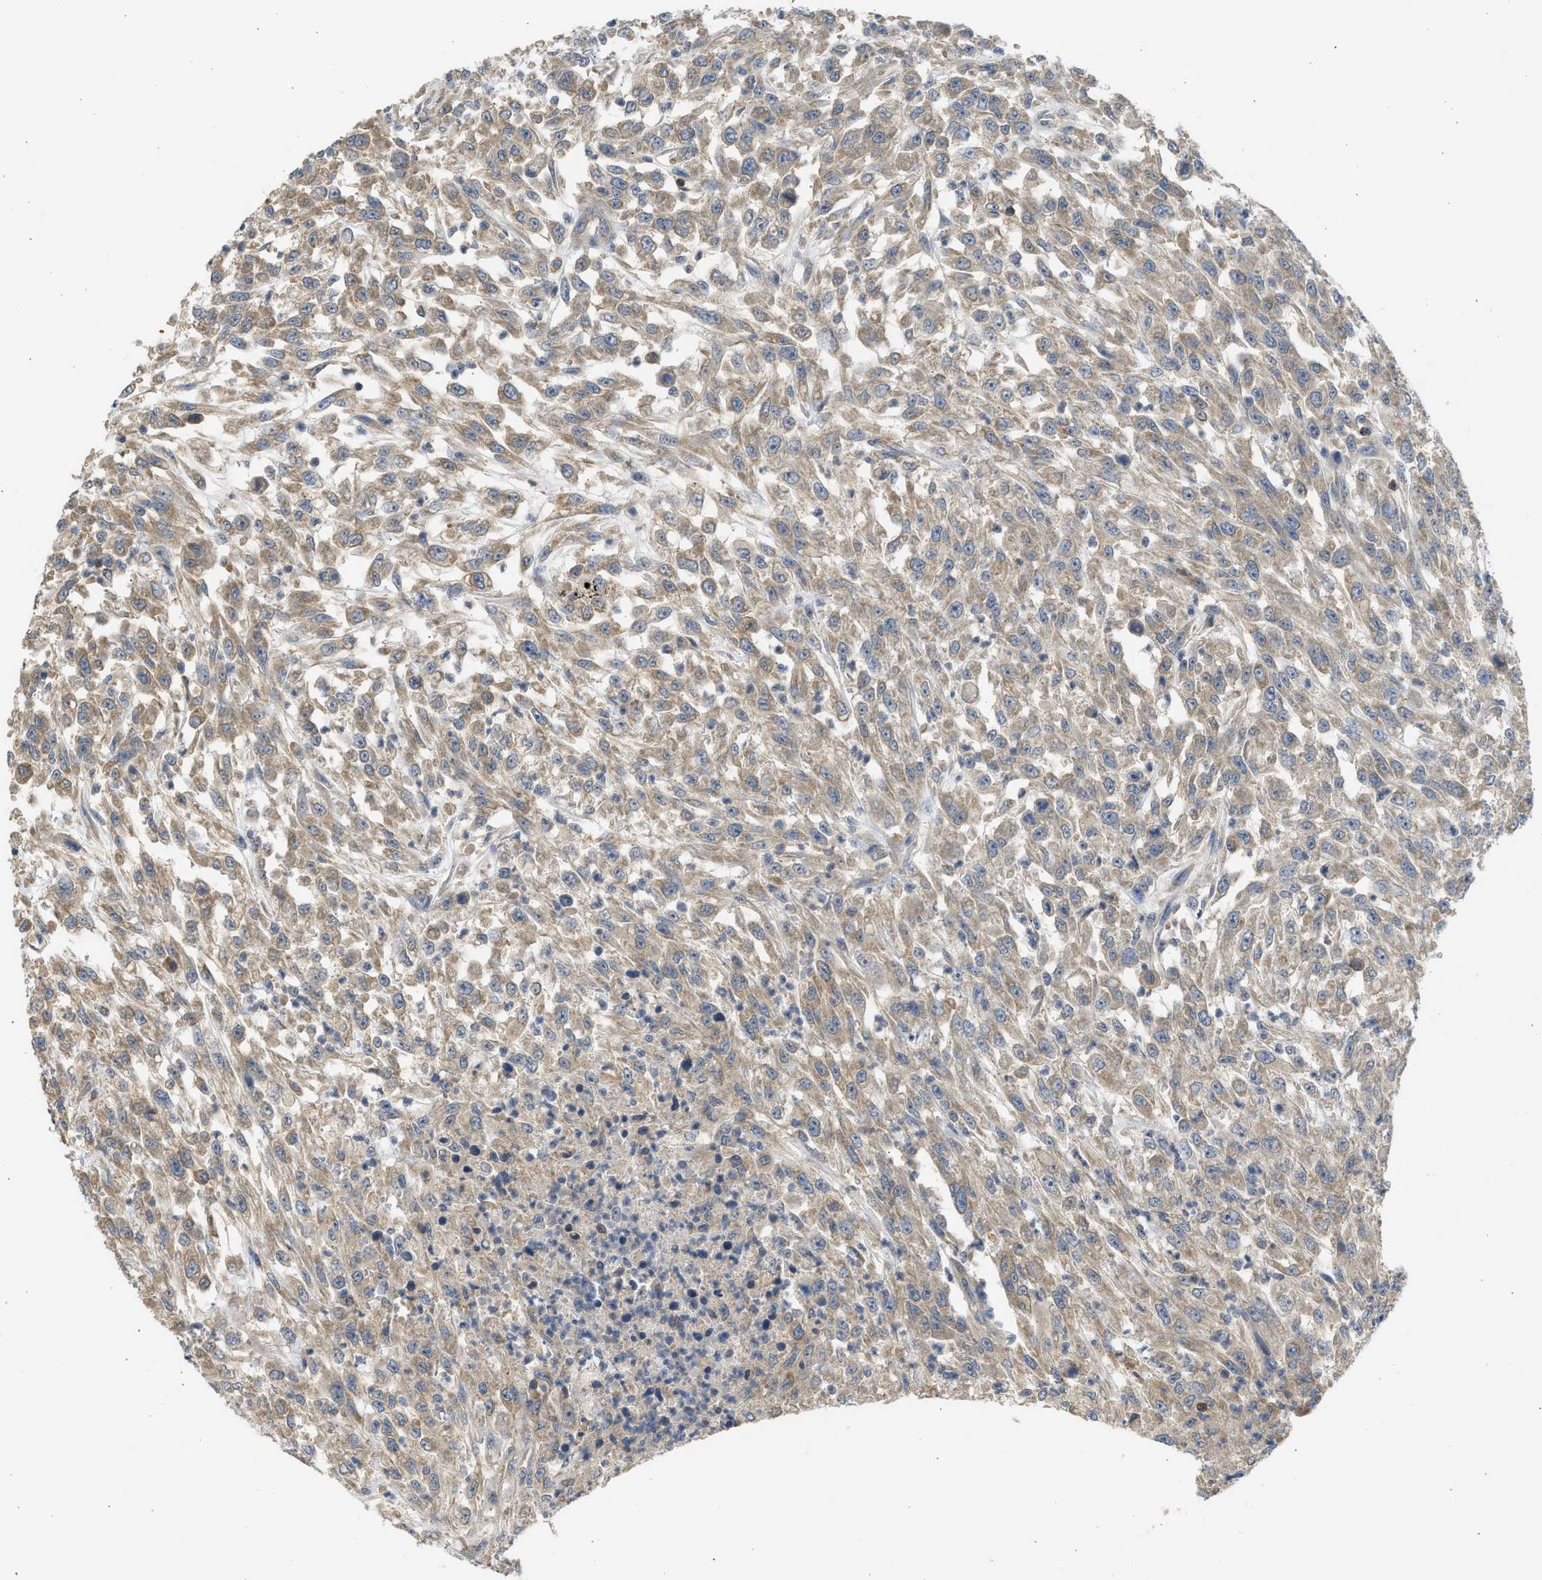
{"staining": {"intensity": "moderate", "quantity": ">75%", "location": "cytoplasmic/membranous"}, "tissue": "urothelial cancer", "cell_type": "Tumor cells", "image_type": "cancer", "snomed": [{"axis": "morphology", "description": "Urothelial carcinoma, High grade"}, {"axis": "topography", "description": "Urinary bladder"}], "caption": "A high-resolution photomicrograph shows IHC staining of urothelial cancer, which shows moderate cytoplasmic/membranous staining in about >75% of tumor cells. (DAB (3,3'-diaminobenzidine) IHC, brown staining for protein, blue staining for nuclei).", "gene": "CYP1A1", "patient": {"sex": "male", "age": 46}}